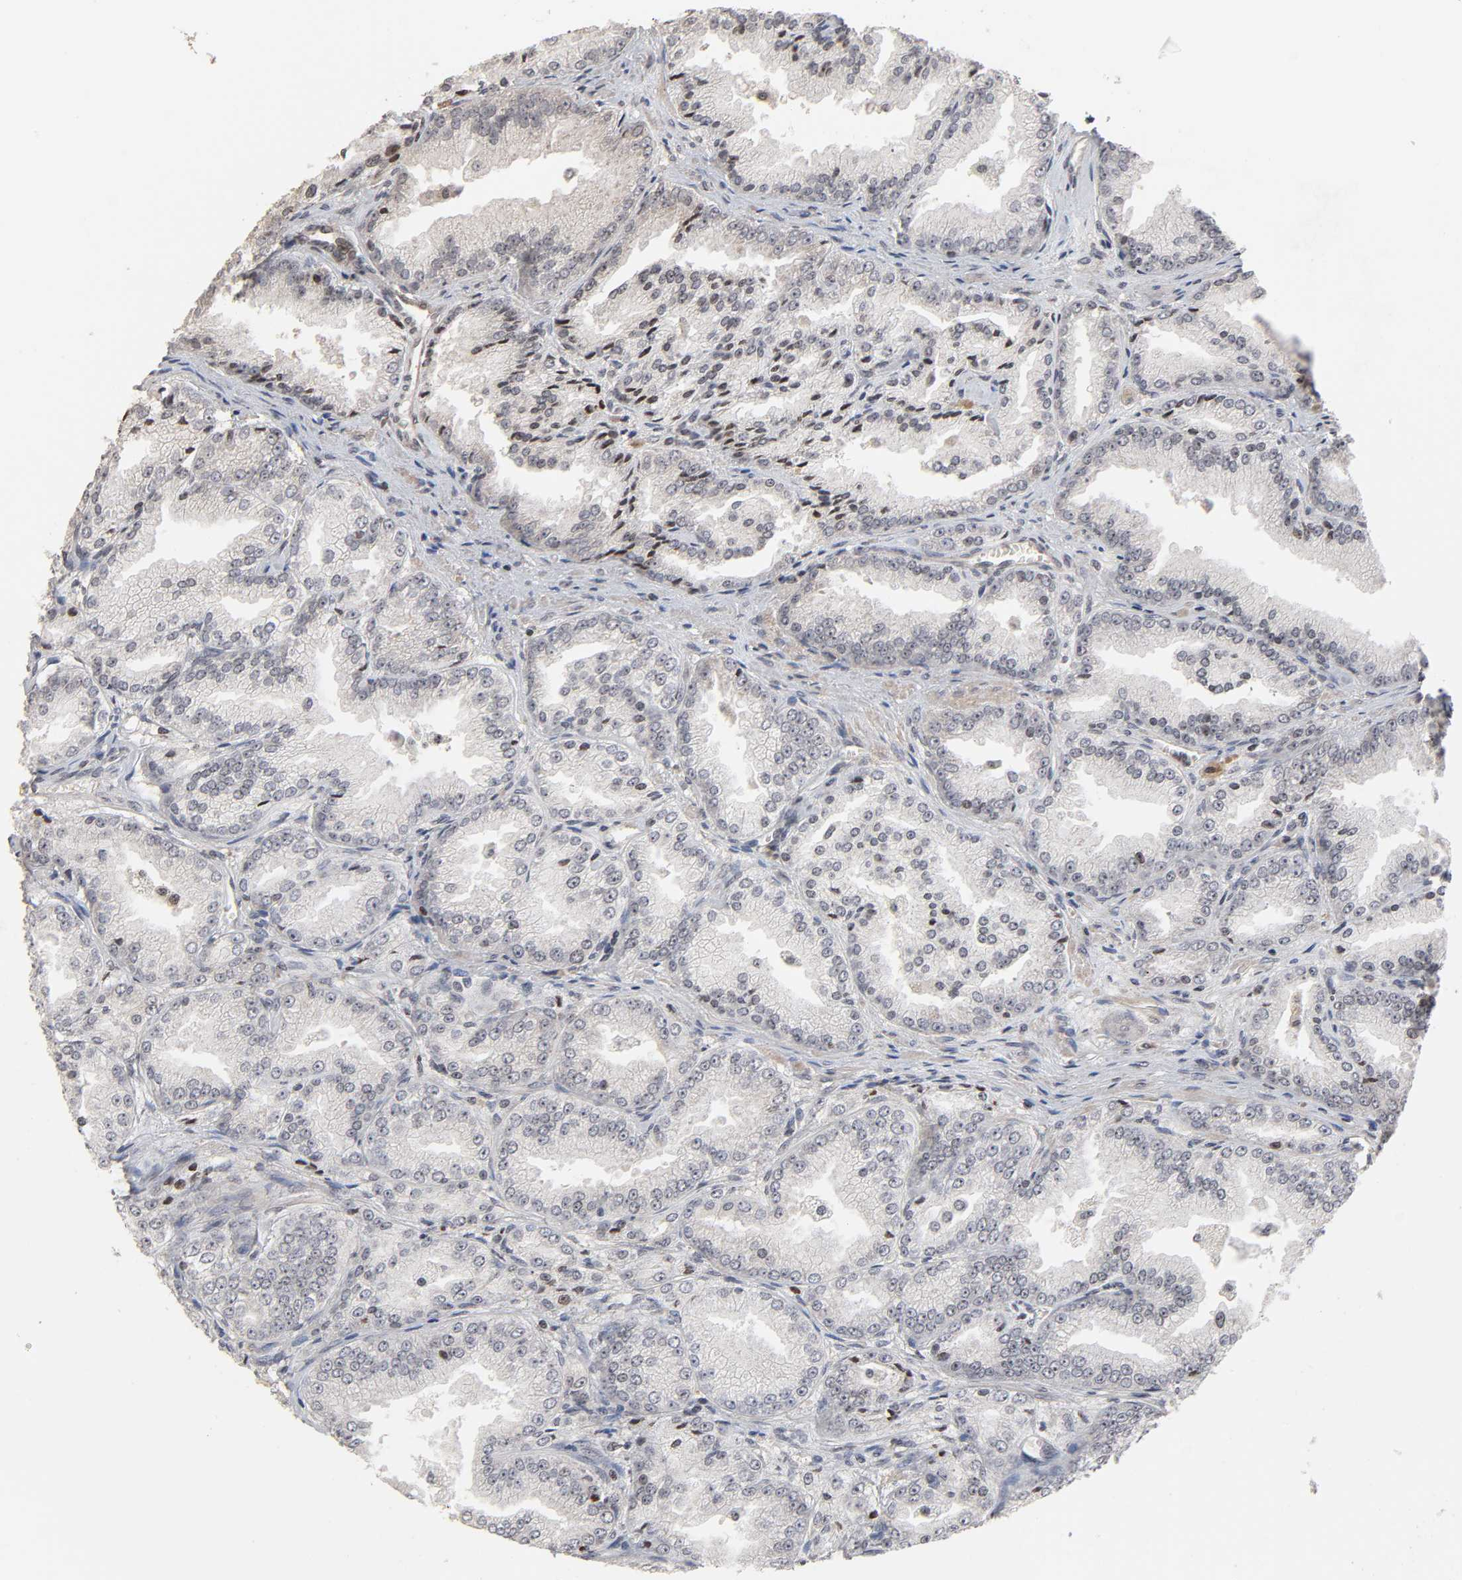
{"staining": {"intensity": "negative", "quantity": "none", "location": "none"}, "tissue": "prostate cancer", "cell_type": "Tumor cells", "image_type": "cancer", "snomed": [{"axis": "morphology", "description": "Adenocarcinoma, High grade"}, {"axis": "topography", "description": "Prostate"}], "caption": "A histopathology image of adenocarcinoma (high-grade) (prostate) stained for a protein reveals no brown staining in tumor cells.", "gene": "ZNF473", "patient": {"sex": "male", "age": 61}}